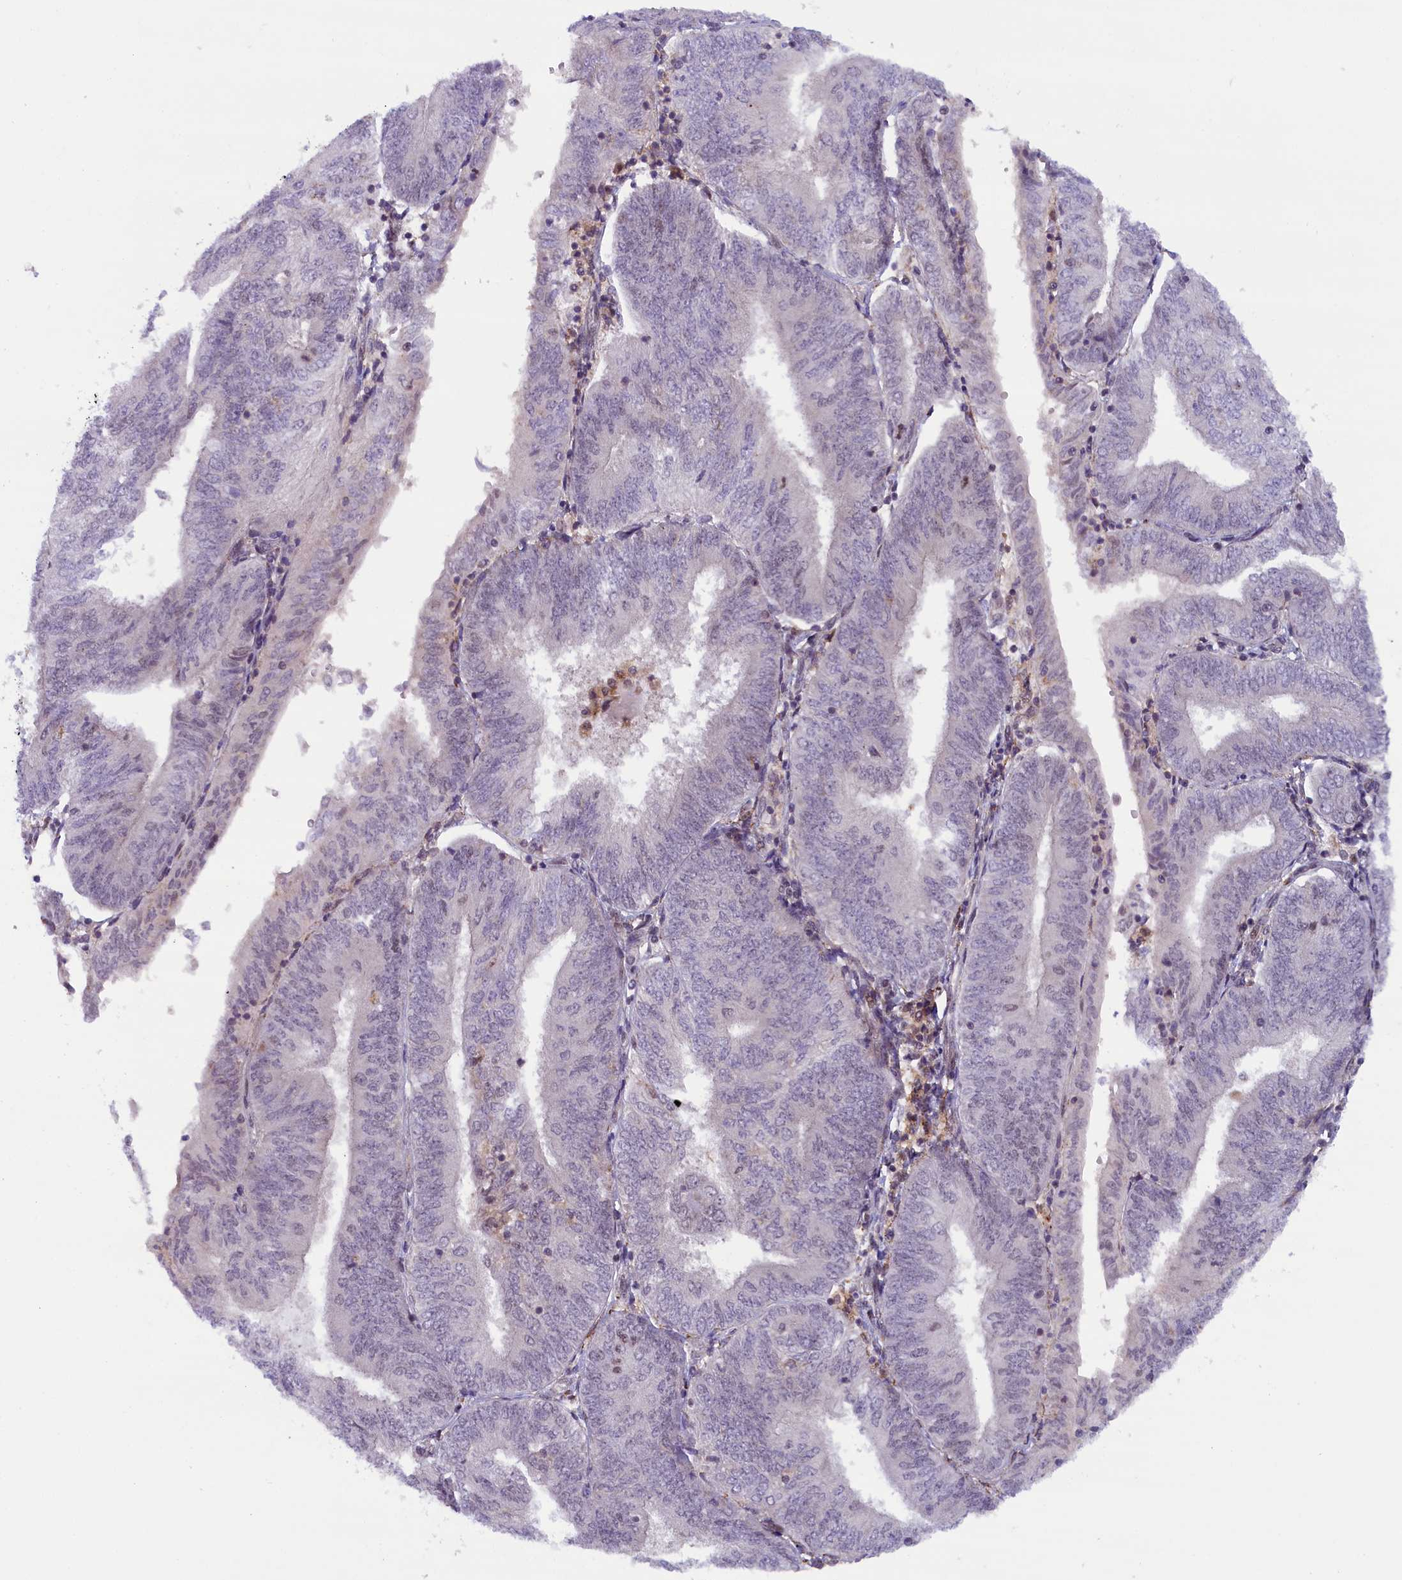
{"staining": {"intensity": "negative", "quantity": "none", "location": "none"}, "tissue": "endometrial cancer", "cell_type": "Tumor cells", "image_type": "cancer", "snomed": [{"axis": "morphology", "description": "Adenocarcinoma, NOS"}, {"axis": "topography", "description": "Endometrium"}], "caption": "Endometrial cancer stained for a protein using immunohistochemistry (IHC) demonstrates no positivity tumor cells.", "gene": "FCHO1", "patient": {"sex": "female", "age": 58}}